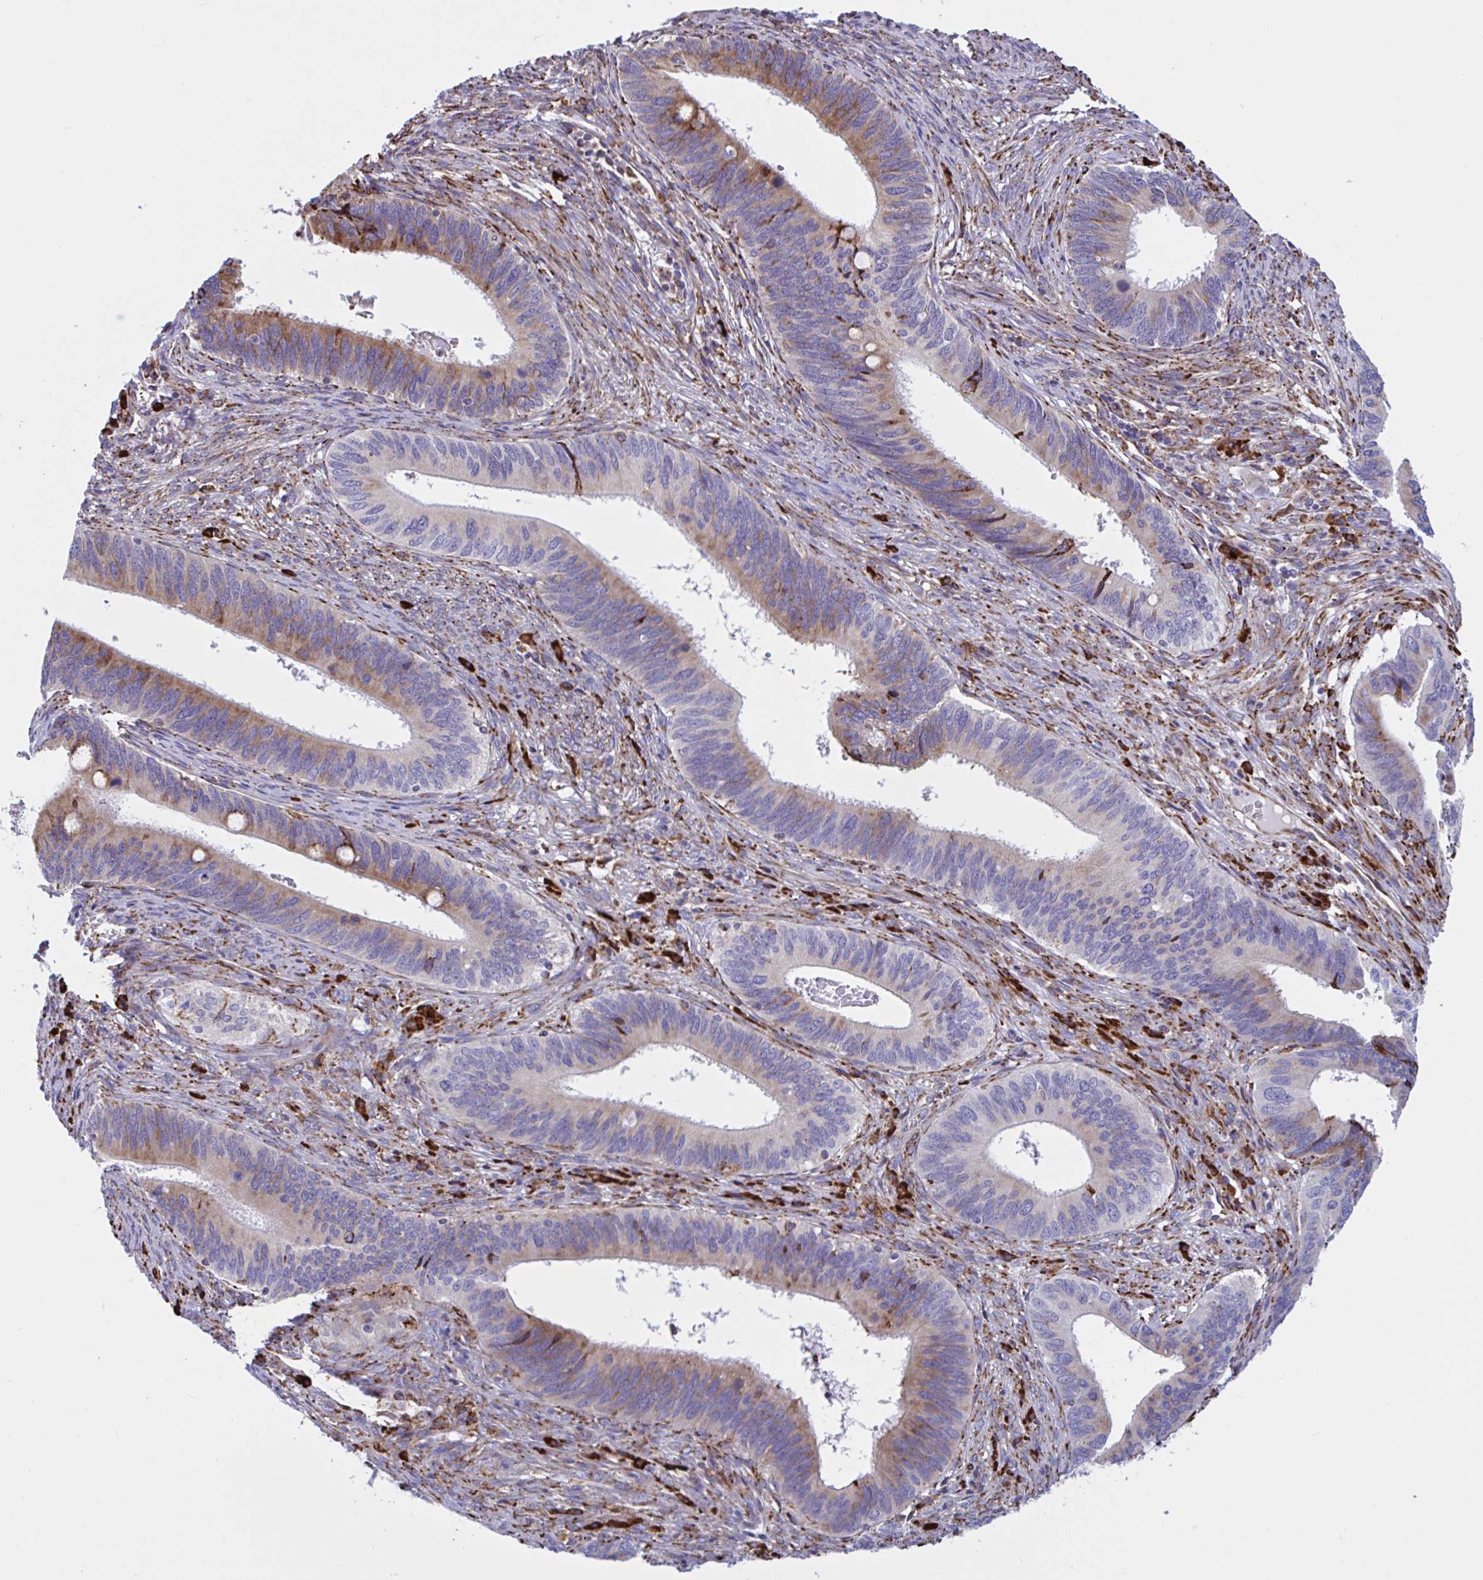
{"staining": {"intensity": "moderate", "quantity": "25%-75%", "location": "cytoplasmic/membranous"}, "tissue": "cervical cancer", "cell_type": "Tumor cells", "image_type": "cancer", "snomed": [{"axis": "morphology", "description": "Adenocarcinoma, NOS"}, {"axis": "topography", "description": "Cervix"}], "caption": "DAB immunohistochemical staining of human cervical cancer (adenocarcinoma) exhibits moderate cytoplasmic/membranous protein expression in about 25%-75% of tumor cells.", "gene": "PEAK3", "patient": {"sex": "female", "age": 42}}